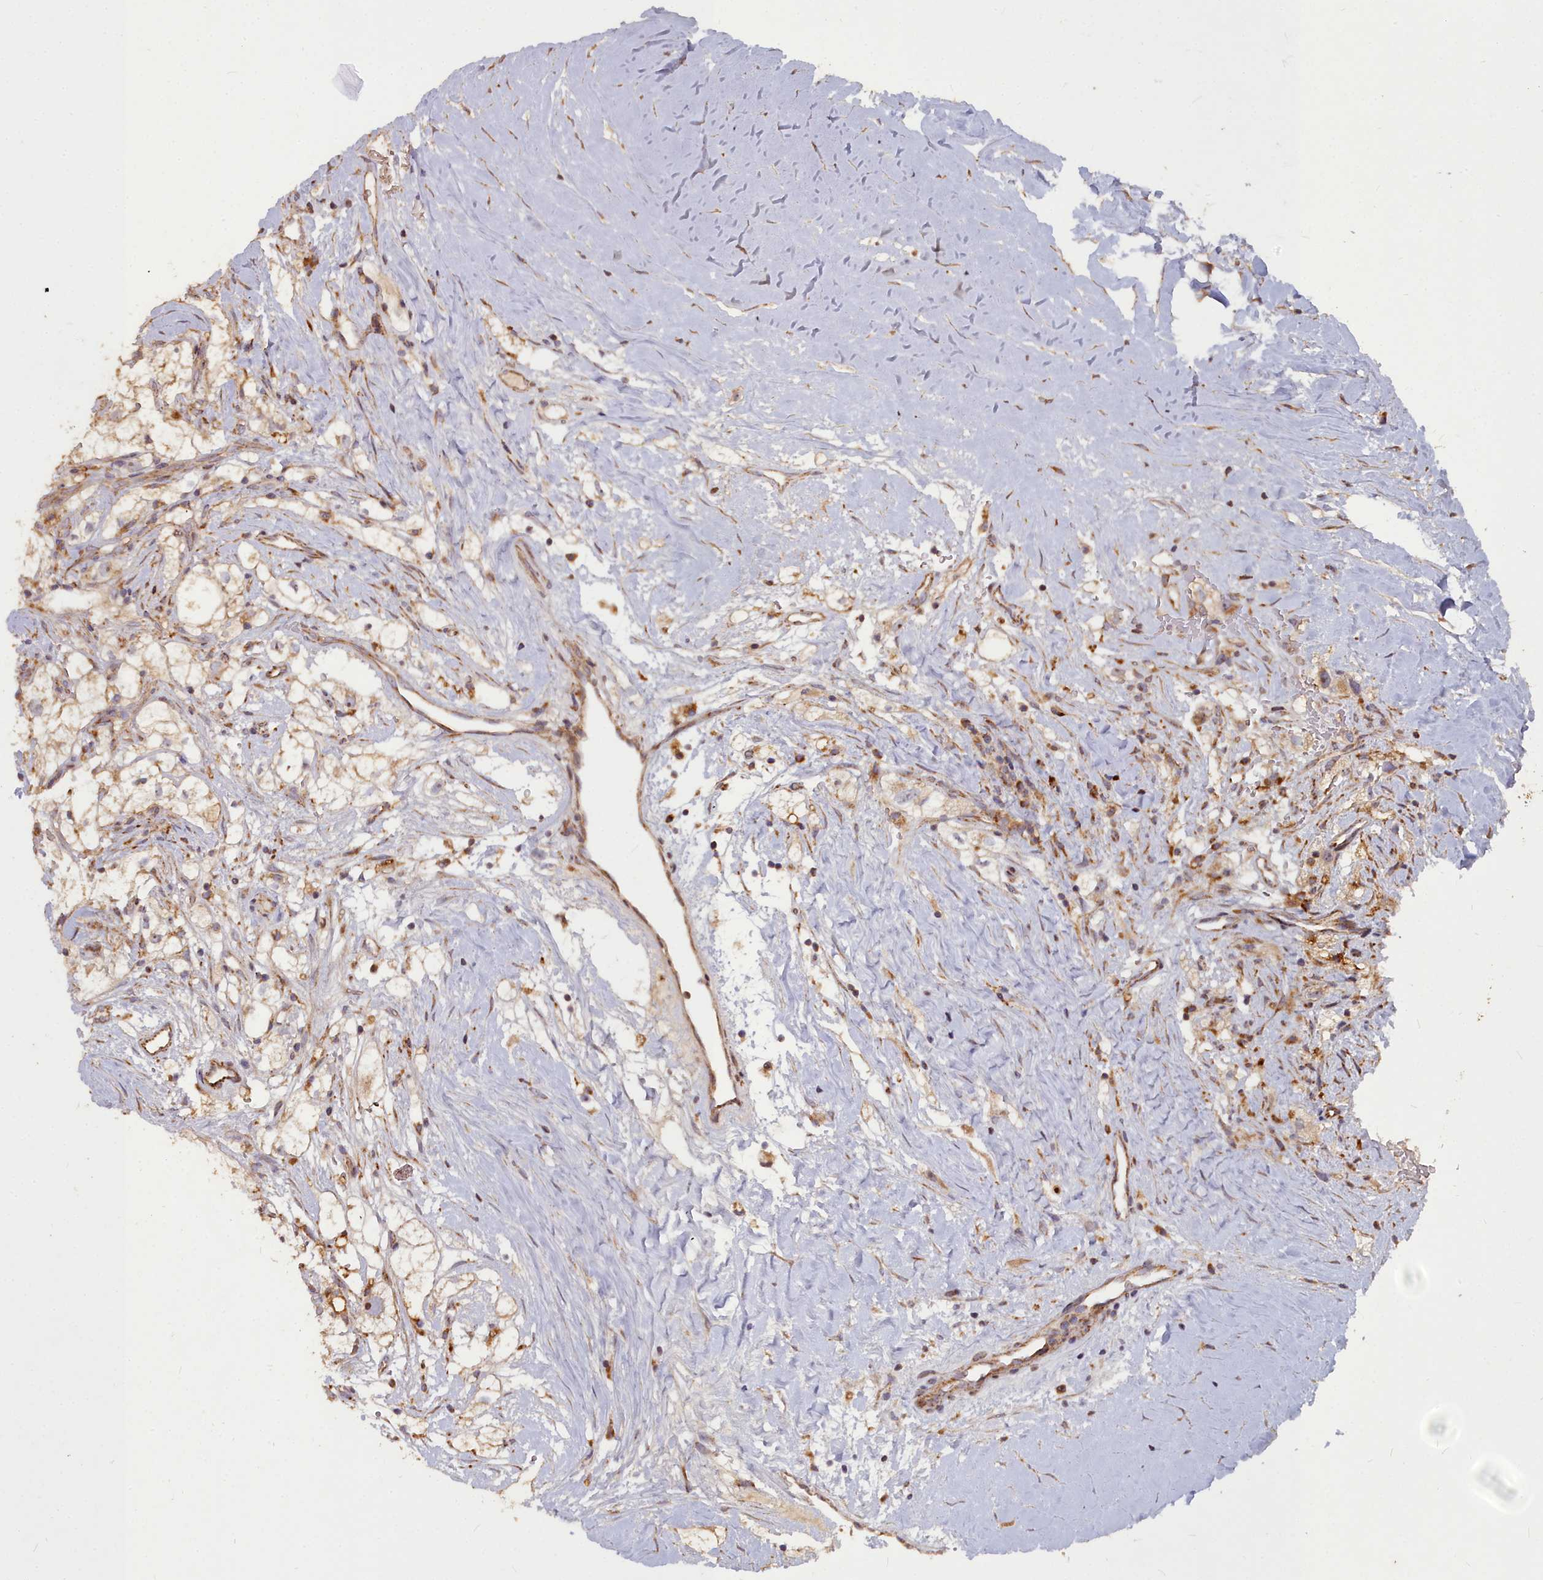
{"staining": {"intensity": "moderate", "quantity": ">75%", "location": "cytoplasmic/membranous"}, "tissue": "renal cancer", "cell_type": "Tumor cells", "image_type": "cancer", "snomed": [{"axis": "morphology", "description": "Adenocarcinoma, NOS"}, {"axis": "topography", "description": "Kidney"}], "caption": "Moderate cytoplasmic/membranous expression for a protein is appreciated in about >75% of tumor cells of renal cancer using immunohistochemistry.", "gene": "COX11", "patient": {"sex": "male", "age": 59}}